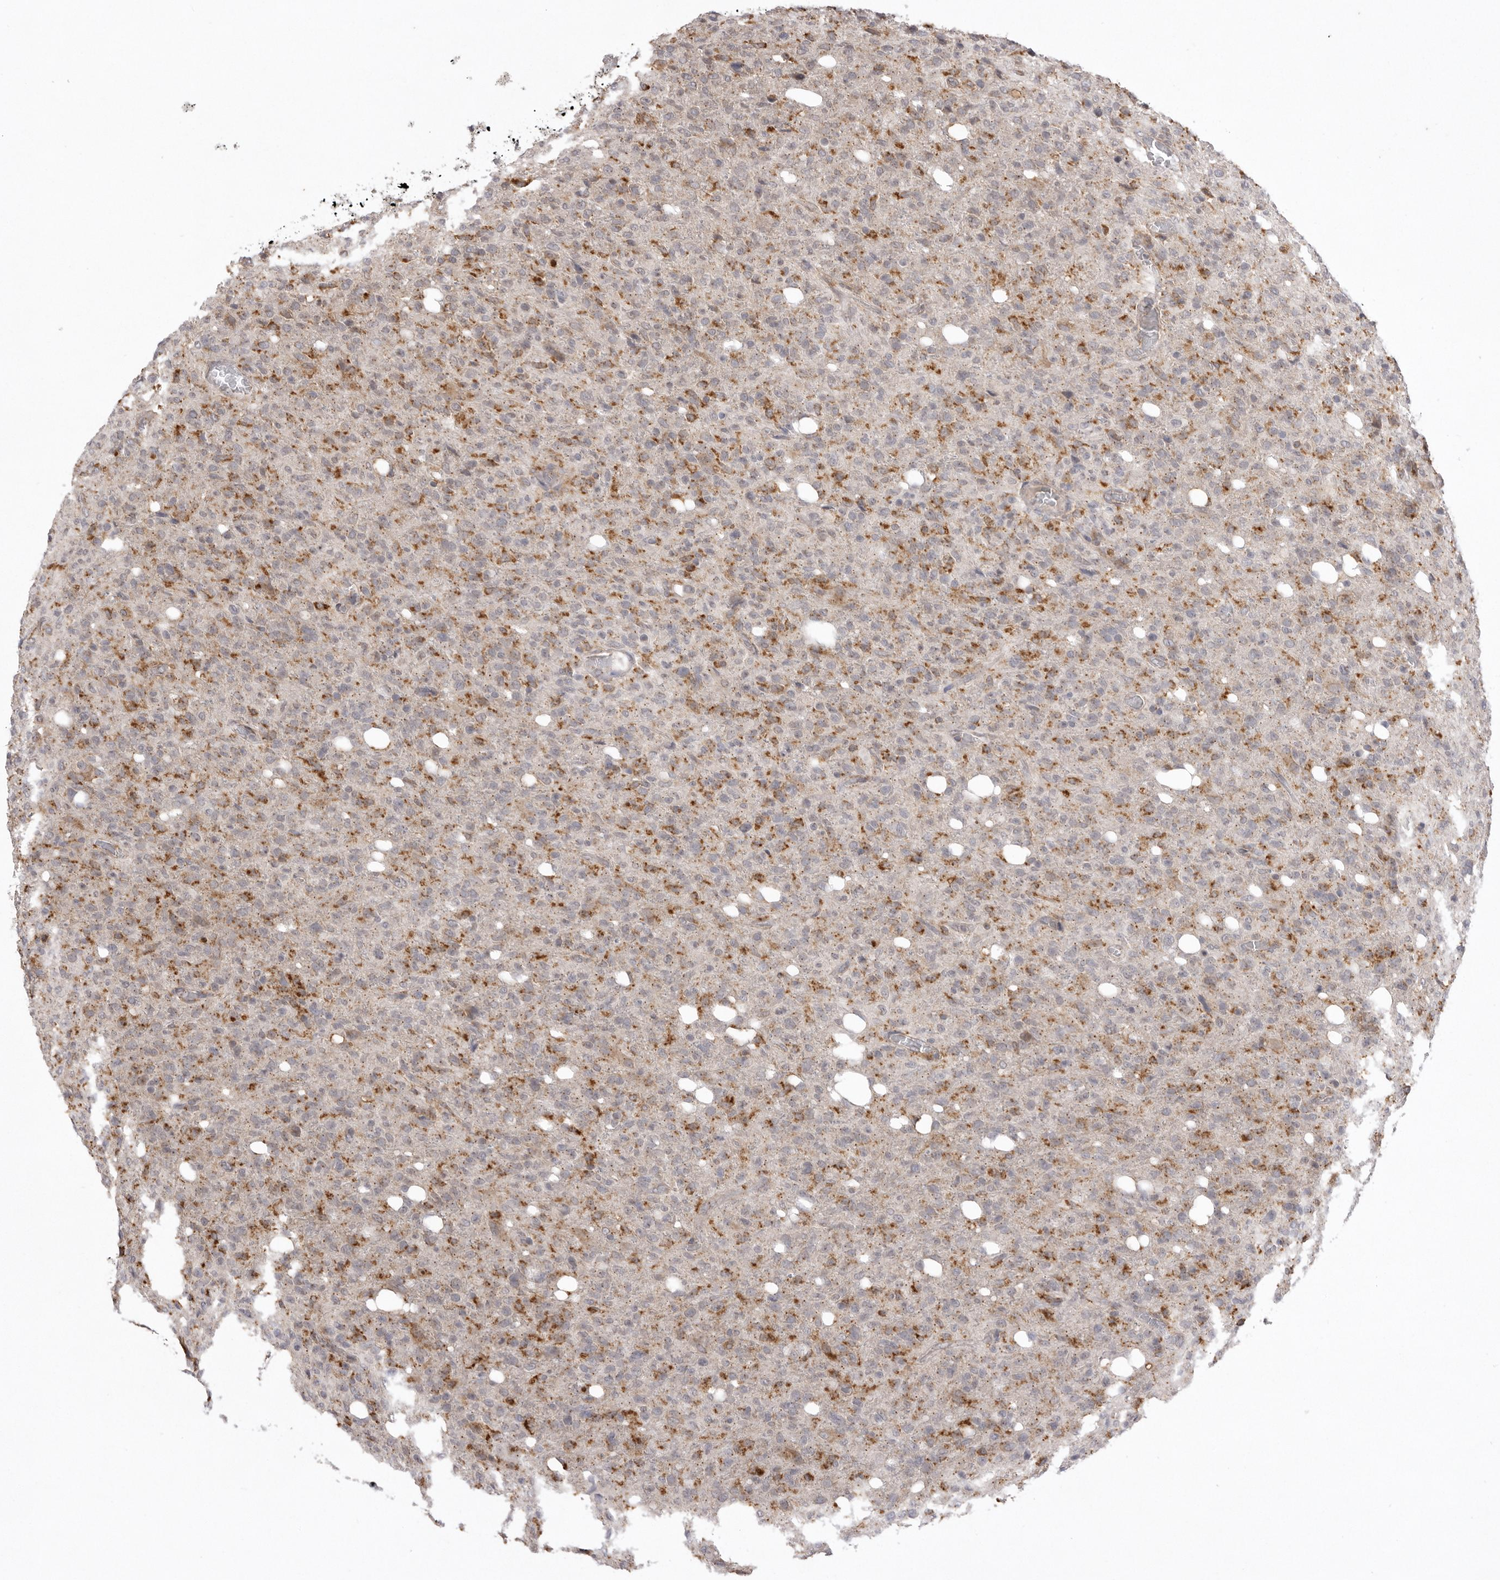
{"staining": {"intensity": "moderate", "quantity": "25%-75%", "location": "cytoplasmic/membranous"}, "tissue": "glioma", "cell_type": "Tumor cells", "image_type": "cancer", "snomed": [{"axis": "morphology", "description": "Glioma, malignant, High grade"}, {"axis": "topography", "description": "Brain"}], "caption": "This photomicrograph reveals immunohistochemistry staining of human glioma, with medium moderate cytoplasmic/membranous staining in about 25%-75% of tumor cells.", "gene": "TLR3", "patient": {"sex": "female", "age": 57}}